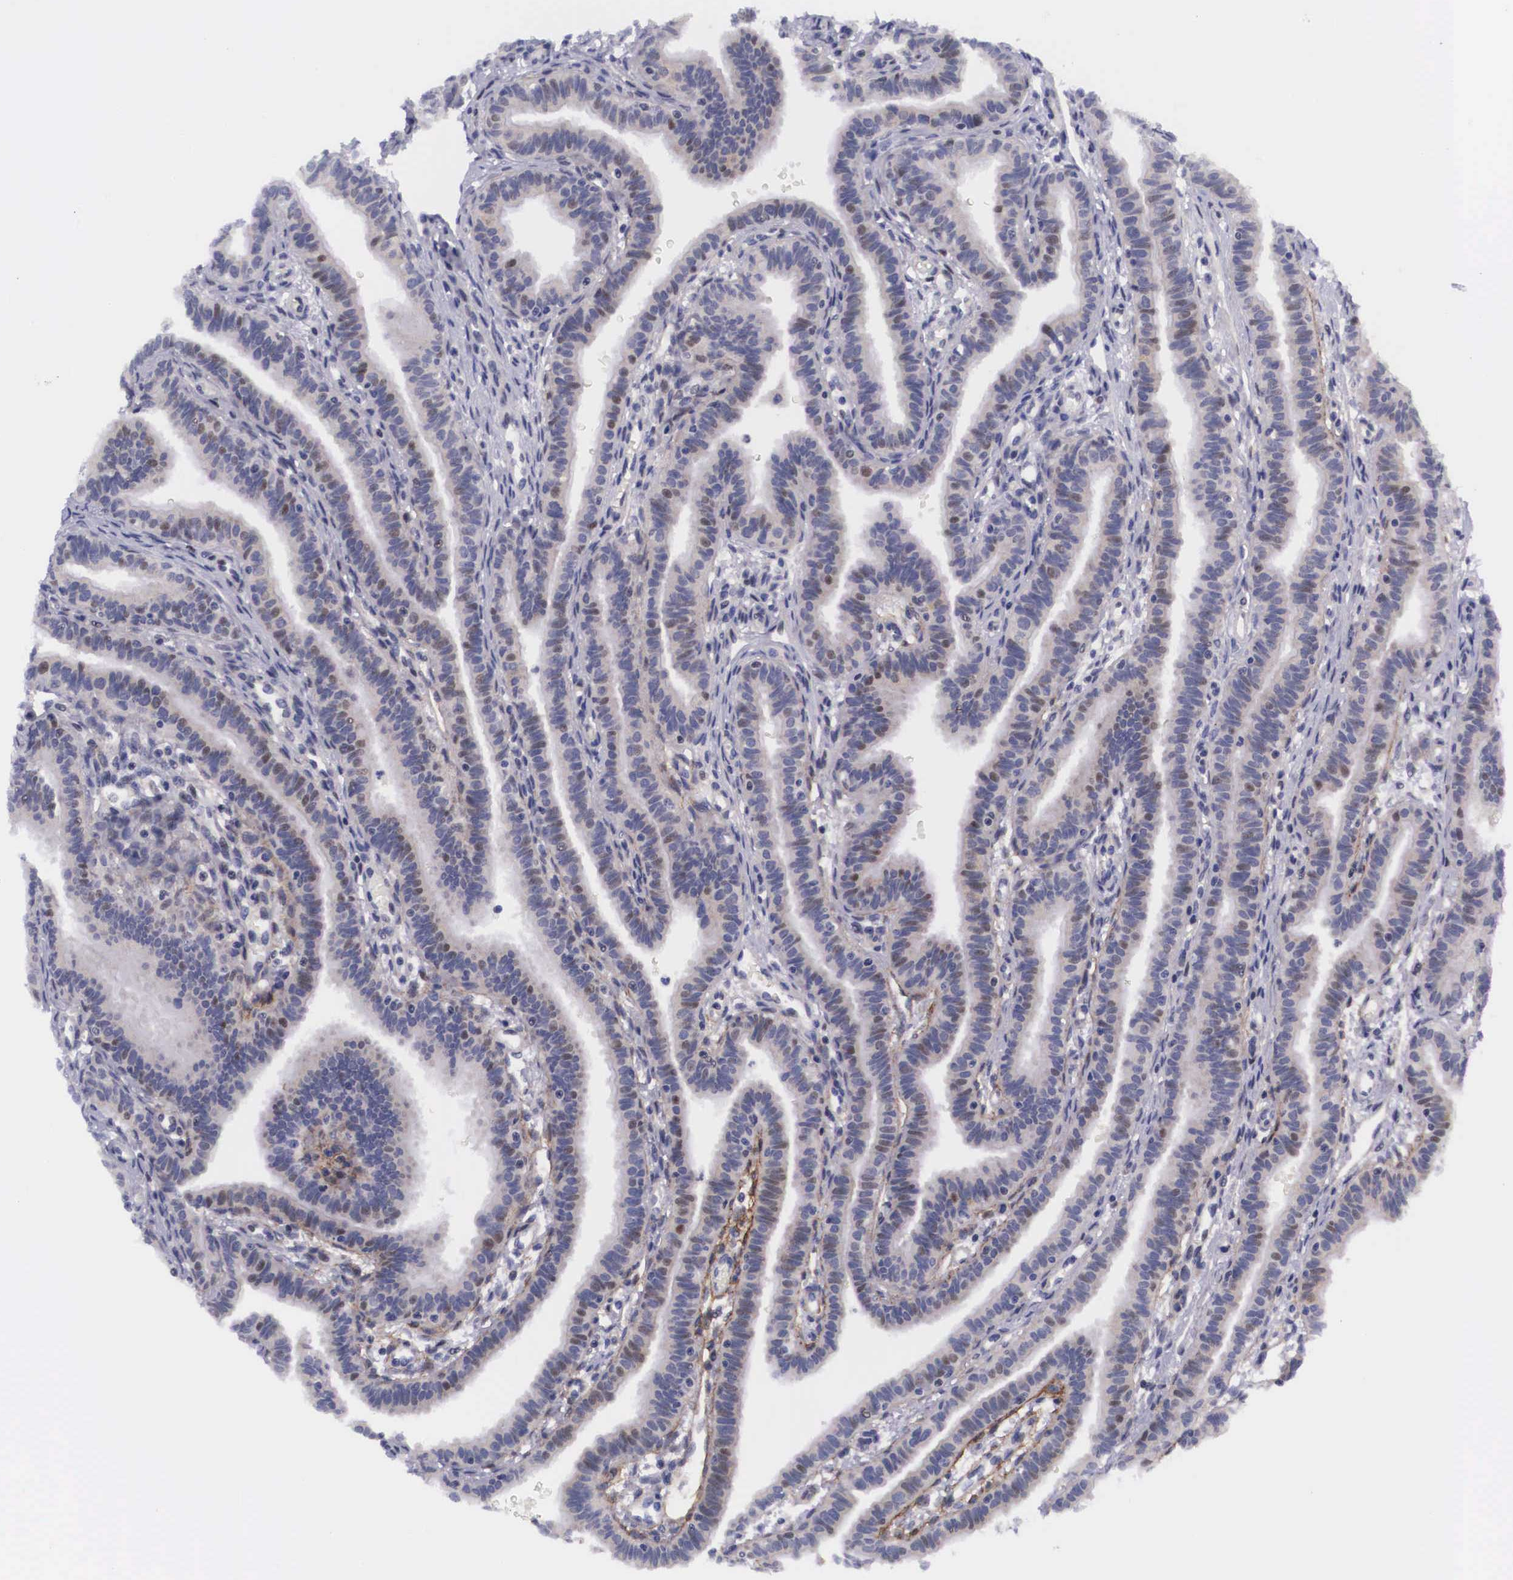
{"staining": {"intensity": "weak", "quantity": "25%-75%", "location": "cytoplasmic/membranous,nuclear"}, "tissue": "fallopian tube", "cell_type": "Glandular cells", "image_type": "normal", "snomed": [{"axis": "morphology", "description": "Normal tissue, NOS"}, {"axis": "topography", "description": "Fallopian tube"}], "caption": "IHC (DAB) staining of unremarkable fallopian tube reveals weak cytoplasmic/membranous,nuclear protein staining in approximately 25%-75% of glandular cells. The staining was performed using DAB to visualize the protein expression in brown, while the nuclei were stained in blue with hematoxylin (Magnification: 20x).", "gene": "EMID1", "patient": {"sex": "female", "age": 32}}